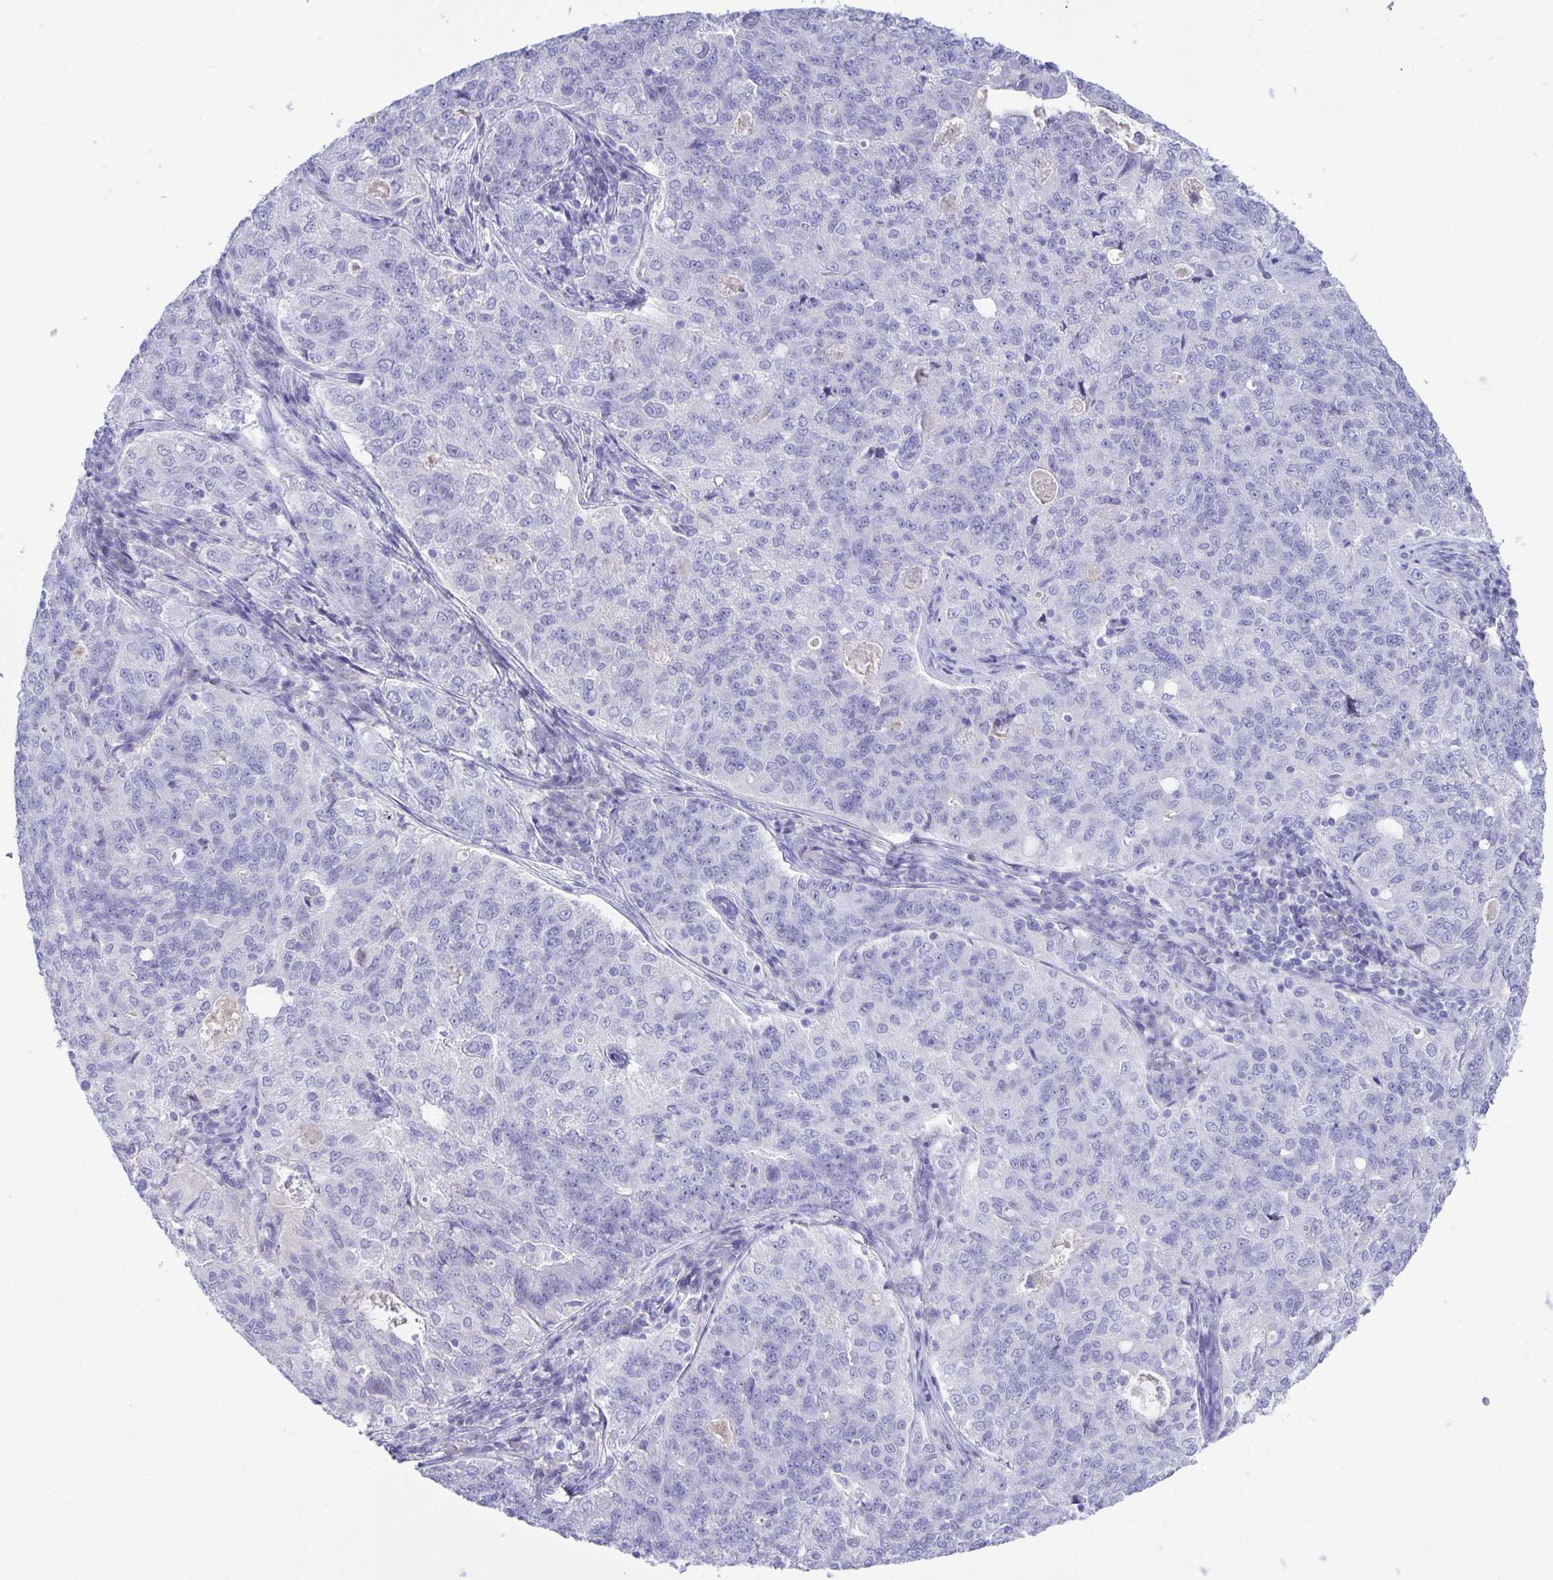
{"staining": {"intensity": "negative", "quantity": "none", "location": "none"}, "tissue": "endometrial cancer", "cell_type": "Tumor cells", "image_type": "cancer", "snomed": [{"axis": "morphology", "description": "Adenocarcinoma, NOS"}, {"axis": "topography", "description": "Endometrium"}], "caption": "DAB (3,3'-diaminobenzidine) immunohistochemical staining of human adenocarcinoma (endometrial) reveals no significant positivity in tumor cells.", "gene": "UBQLN3", "patient": {"sex": "female", "age": 43}}